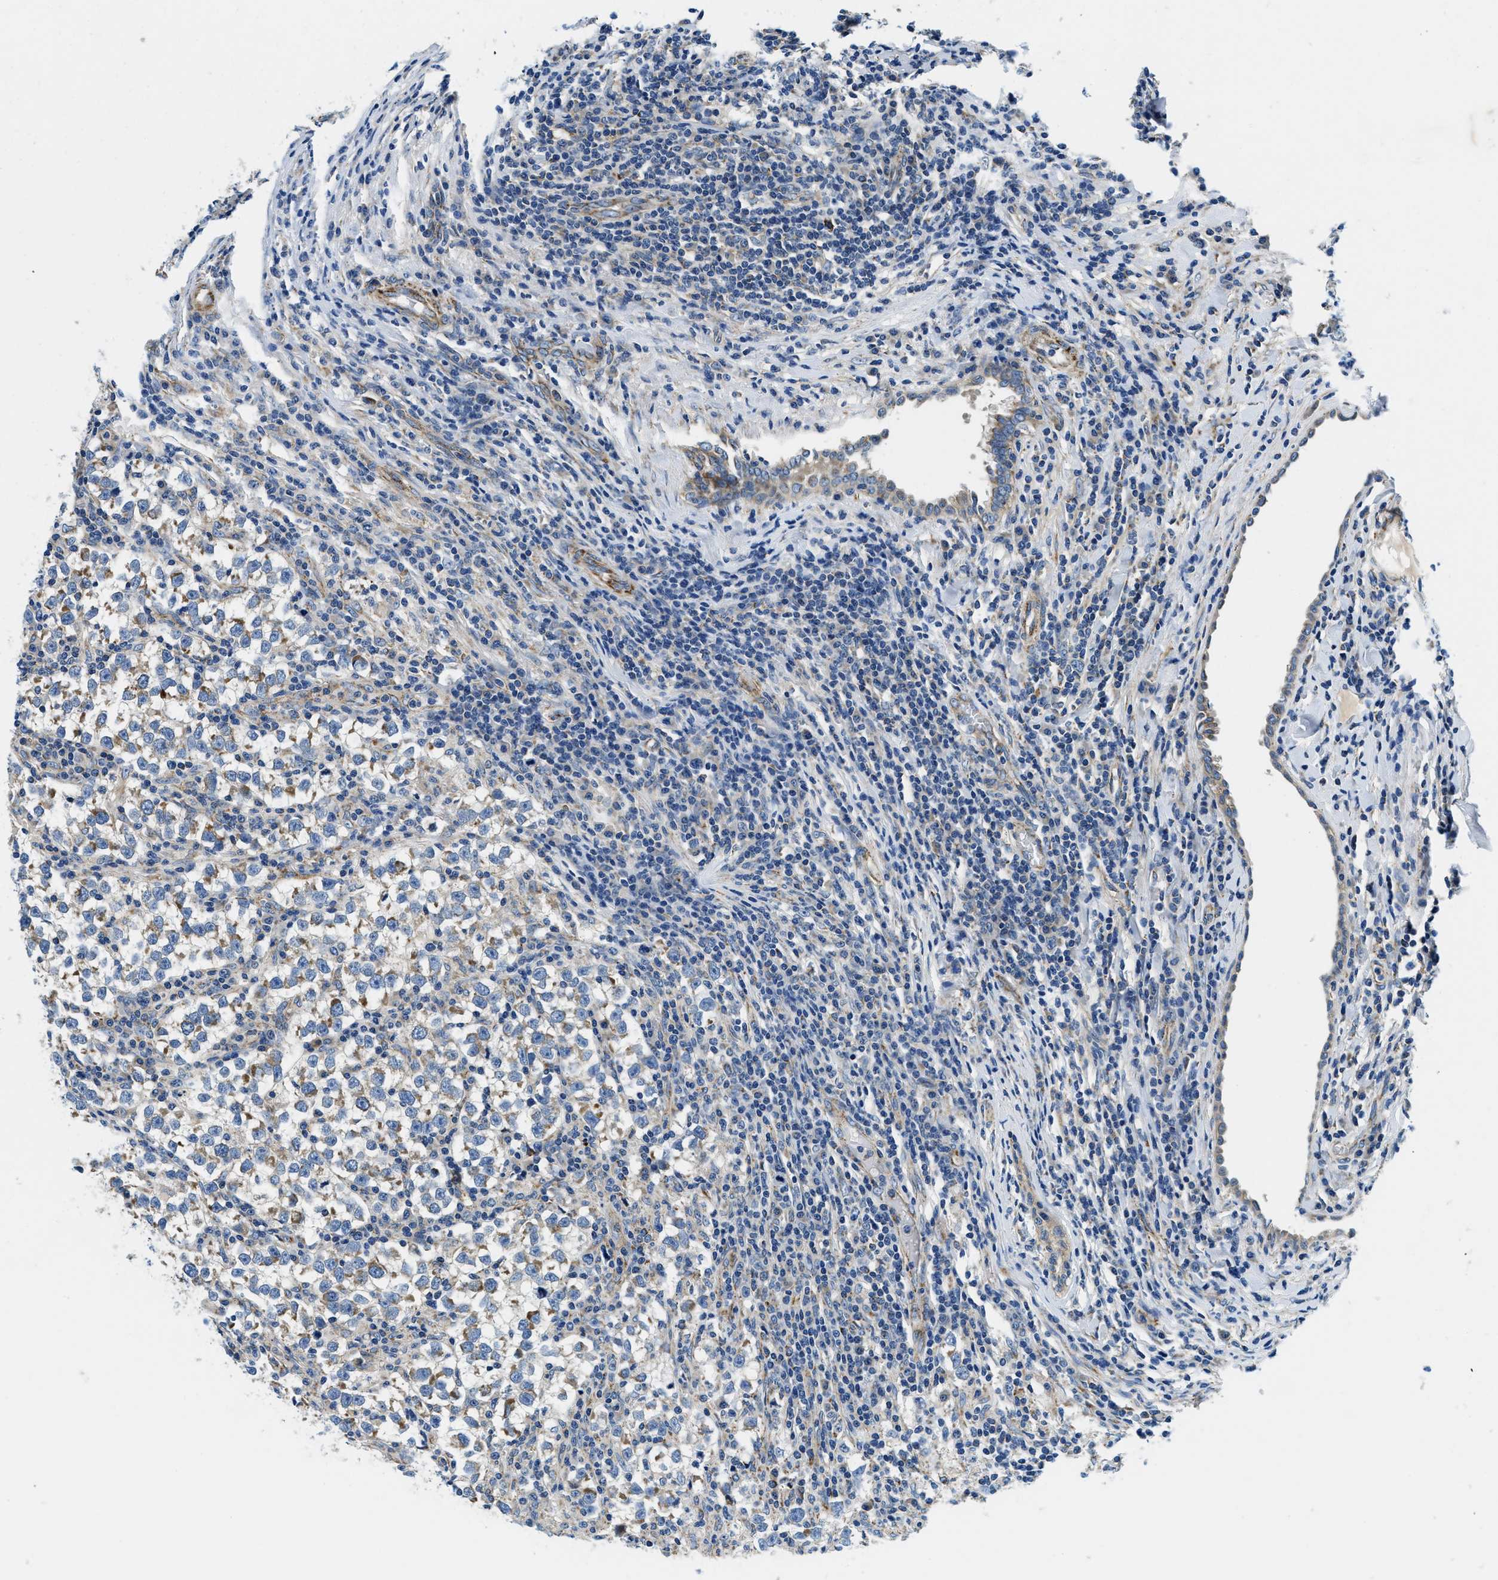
{"staining": {"intensity": "moderate", "quantity": "<25%", "location": "cytoplasmic/membranous"}, "tissue": "testis cancer", "cell_type": "Tumor cells", "image_type": "cancer", "snomed": [{"axis": "morphology", "description": "Normal tissue, NOS"}, {"axis": "morphology", "description": "Seminoma, NOS"}, {"axis": "topography", "description": "Testis"}], "caption": "Testis seminoma stained with immunohistochemistry reveals moderate cytoplasmic/membranous positivity in about <25% of tumor cells. The staining is performed using DAB brown chromogen to label protein expression. The nuclei are counter-stained blue using hematoxylin.", "gene": "SAMD4B", "patient": {"sex": "male", "age": 43}}